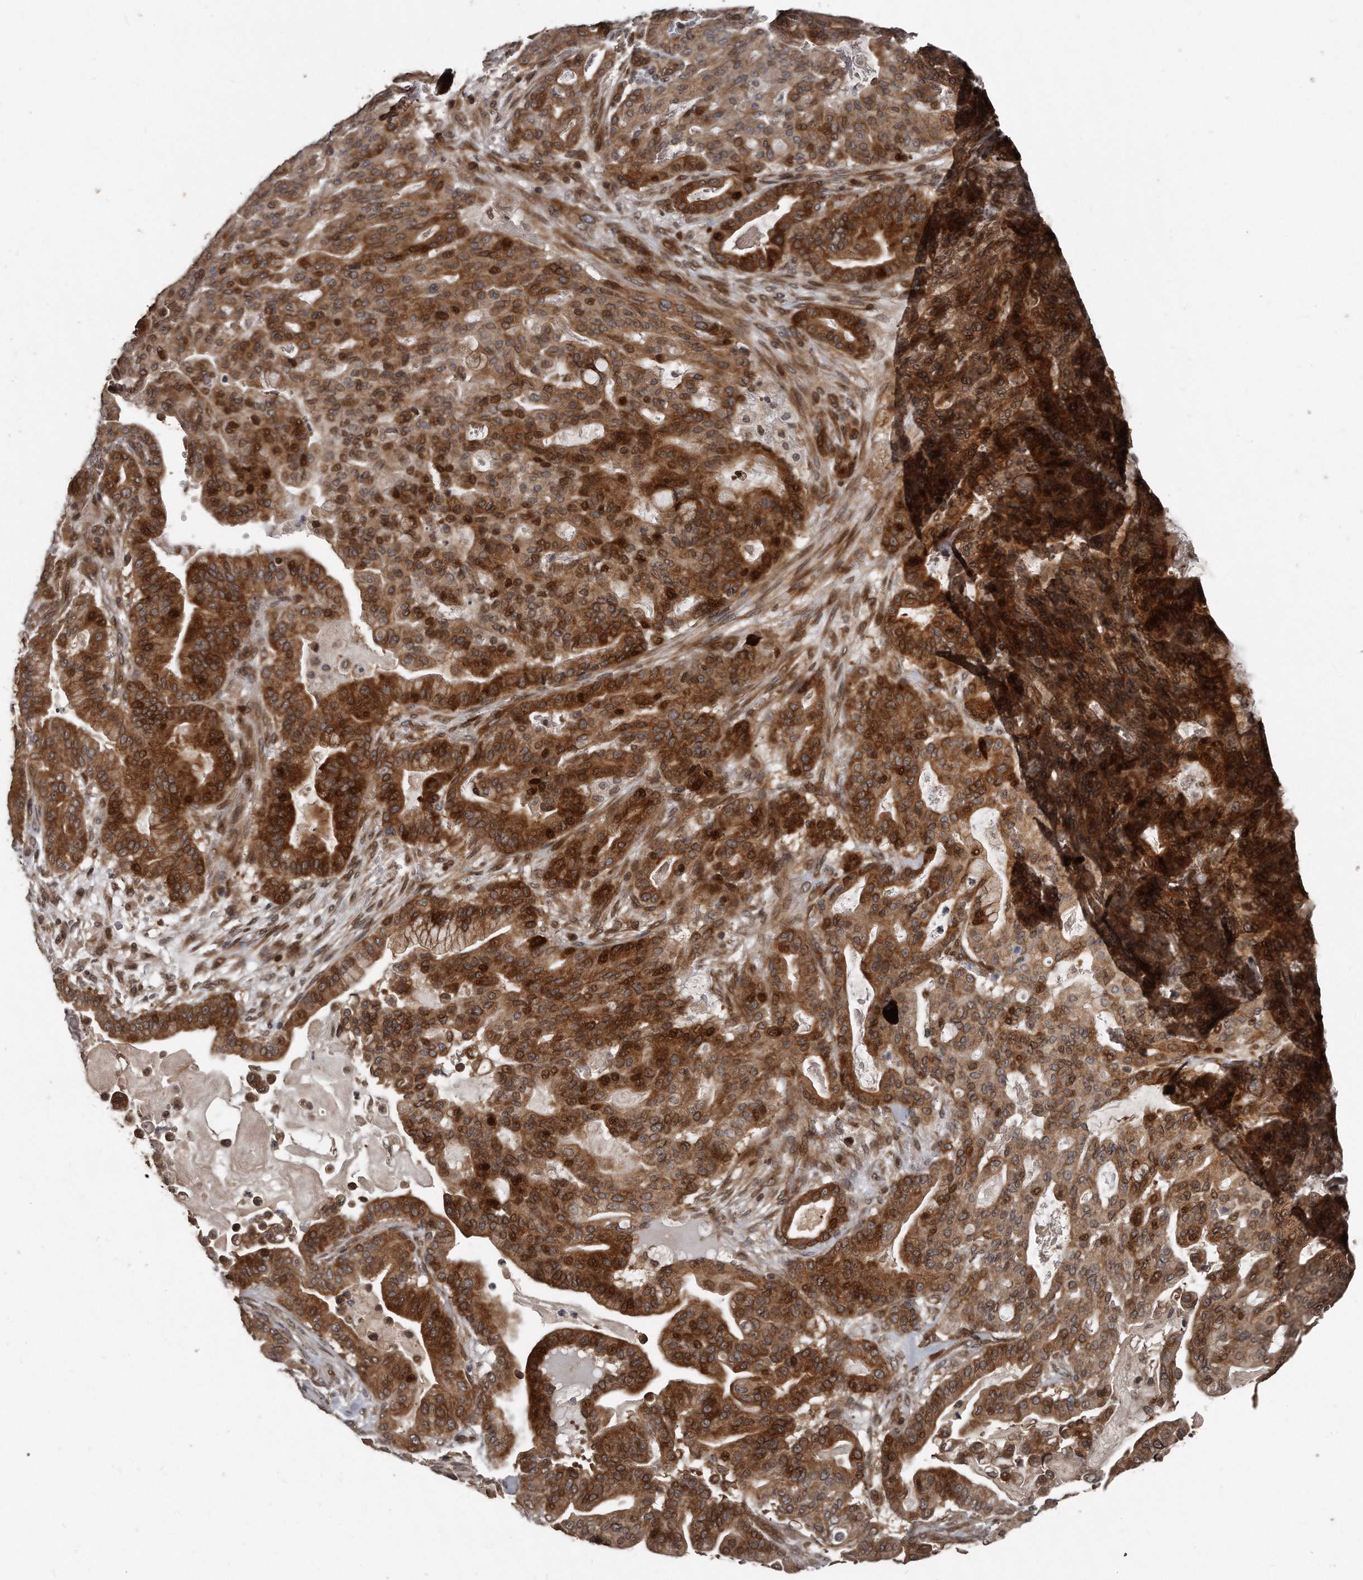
{"staining": {"intensity": "strong", "quantity": ">75%", "location": "cytoplasmic/membranous,nuclear"}, "tissue": "pancreatic cancer", "cell_type": "Tumor cells", "image_type": "cancer", "snomed": [{"axis": "morphology", "description": "Adenocarcinoma, NOS"}, {"axis": "topography", "description": "Pancreas"}], "caption": "This photomicrograph shows IHC staining of pancreatic cancer (adenocarcinoma), with high strong cytoplasmic/membranous and nuclear staining in approximately >75% of tumor cells.", "gene": "GCH1", "patient": {"sex": "male", "age": 63}}